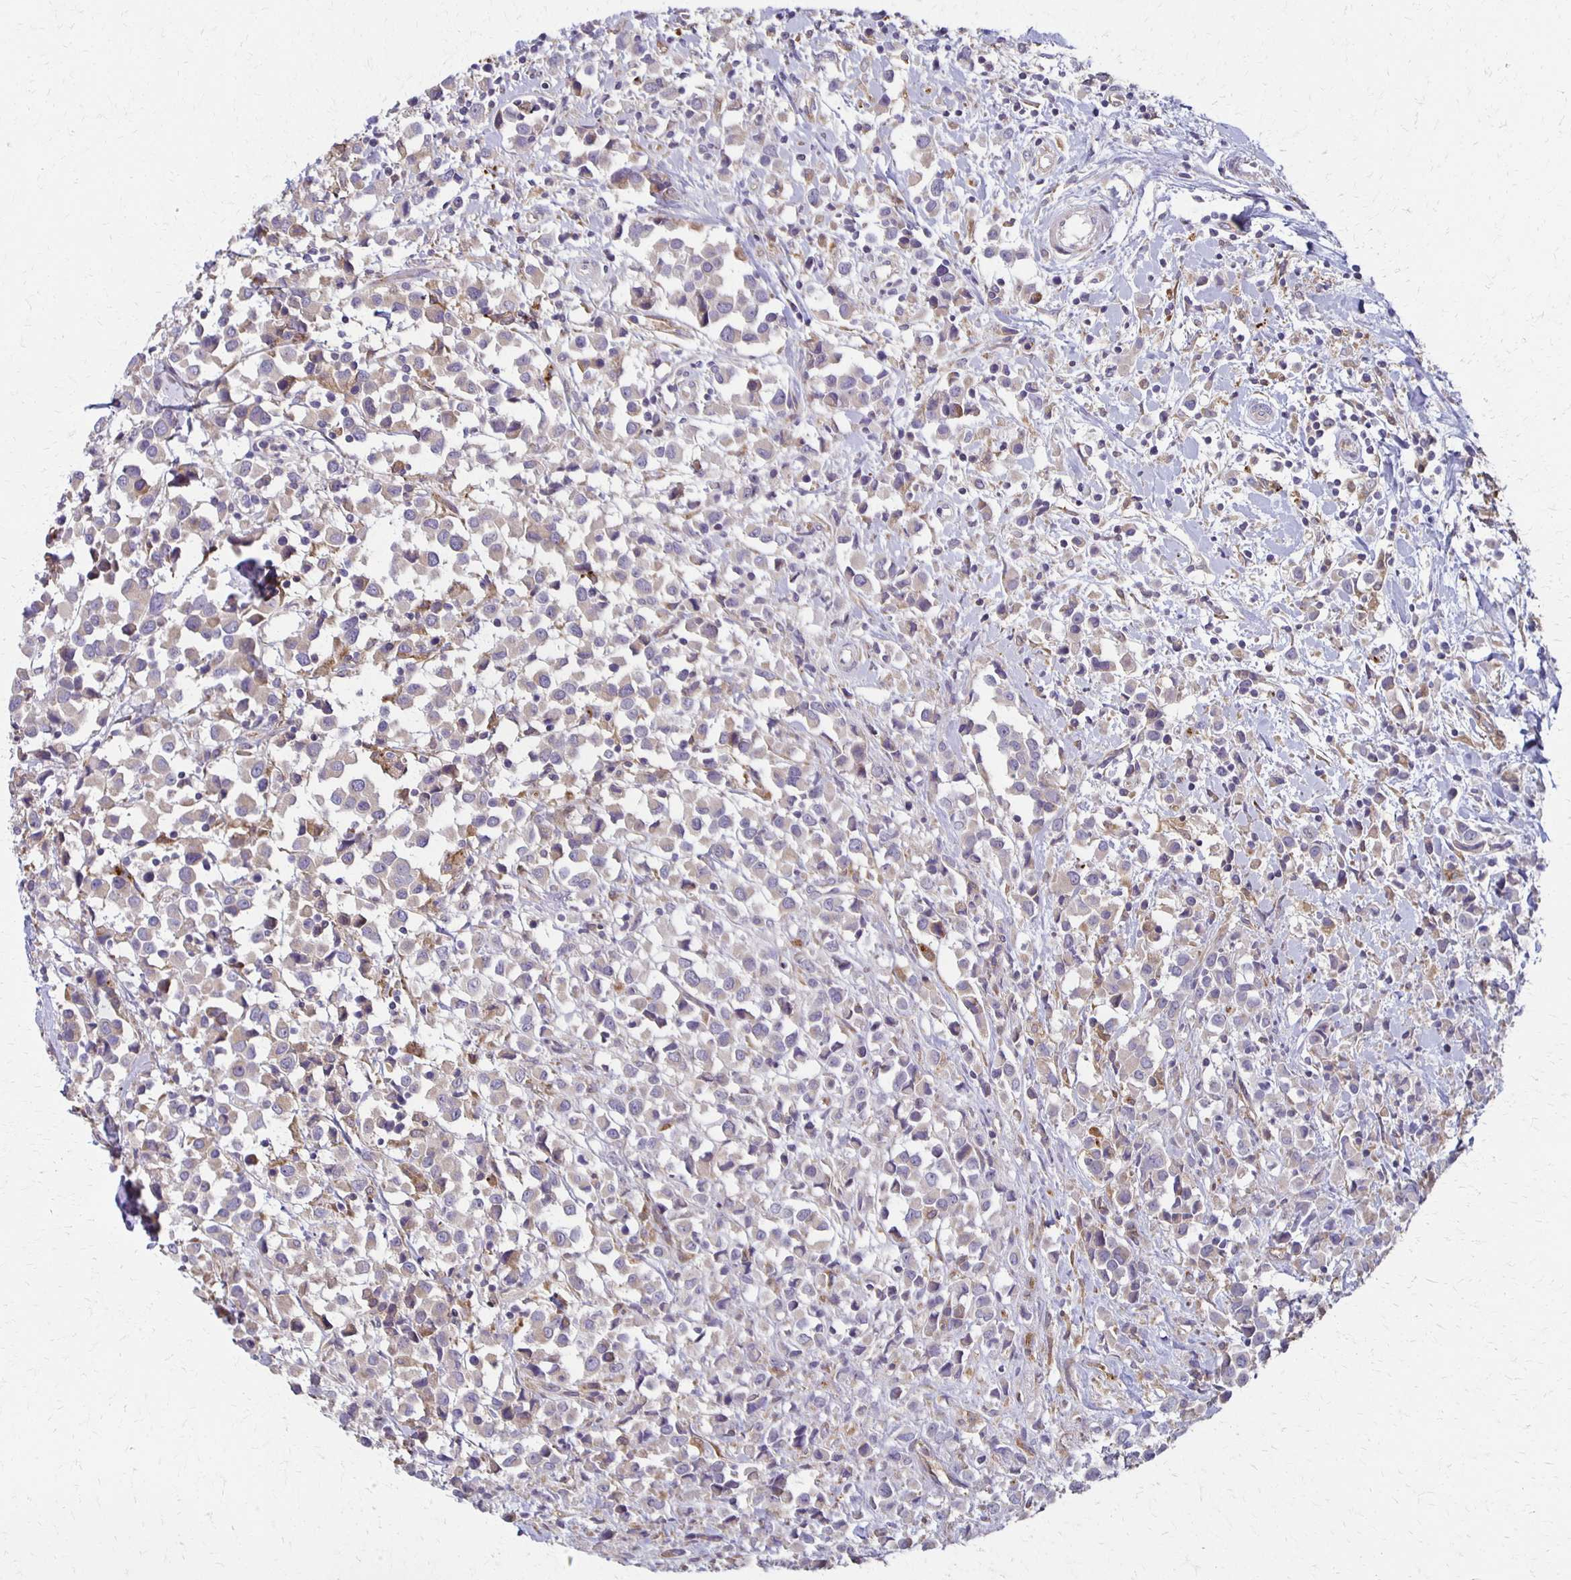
{"staining": {"intensity": "weak", "quantity": "25%-75%", "location": "cytoplasmic/membranous"}, "tissue": "breast cancer", "cell_type": "Tumor cells", "image_type": "cancer", "snomed": [{"axis": "morphology", "description": "Duct carcinoma"}, {"axis": "topography", "description": "Breast"}], "caption": "The micrograph reveals immunohistochemical staining of invasive ductal carcinoma (breast). There is weak cytoplasmic/membranous expression is present in about 25%-75% of tumor cells. Immunohistochemistry stains the protein of interest in brown and the nuclei are stained blue.", "gene": "GPX4", "patient": {"sex": "female", "age": 61}}